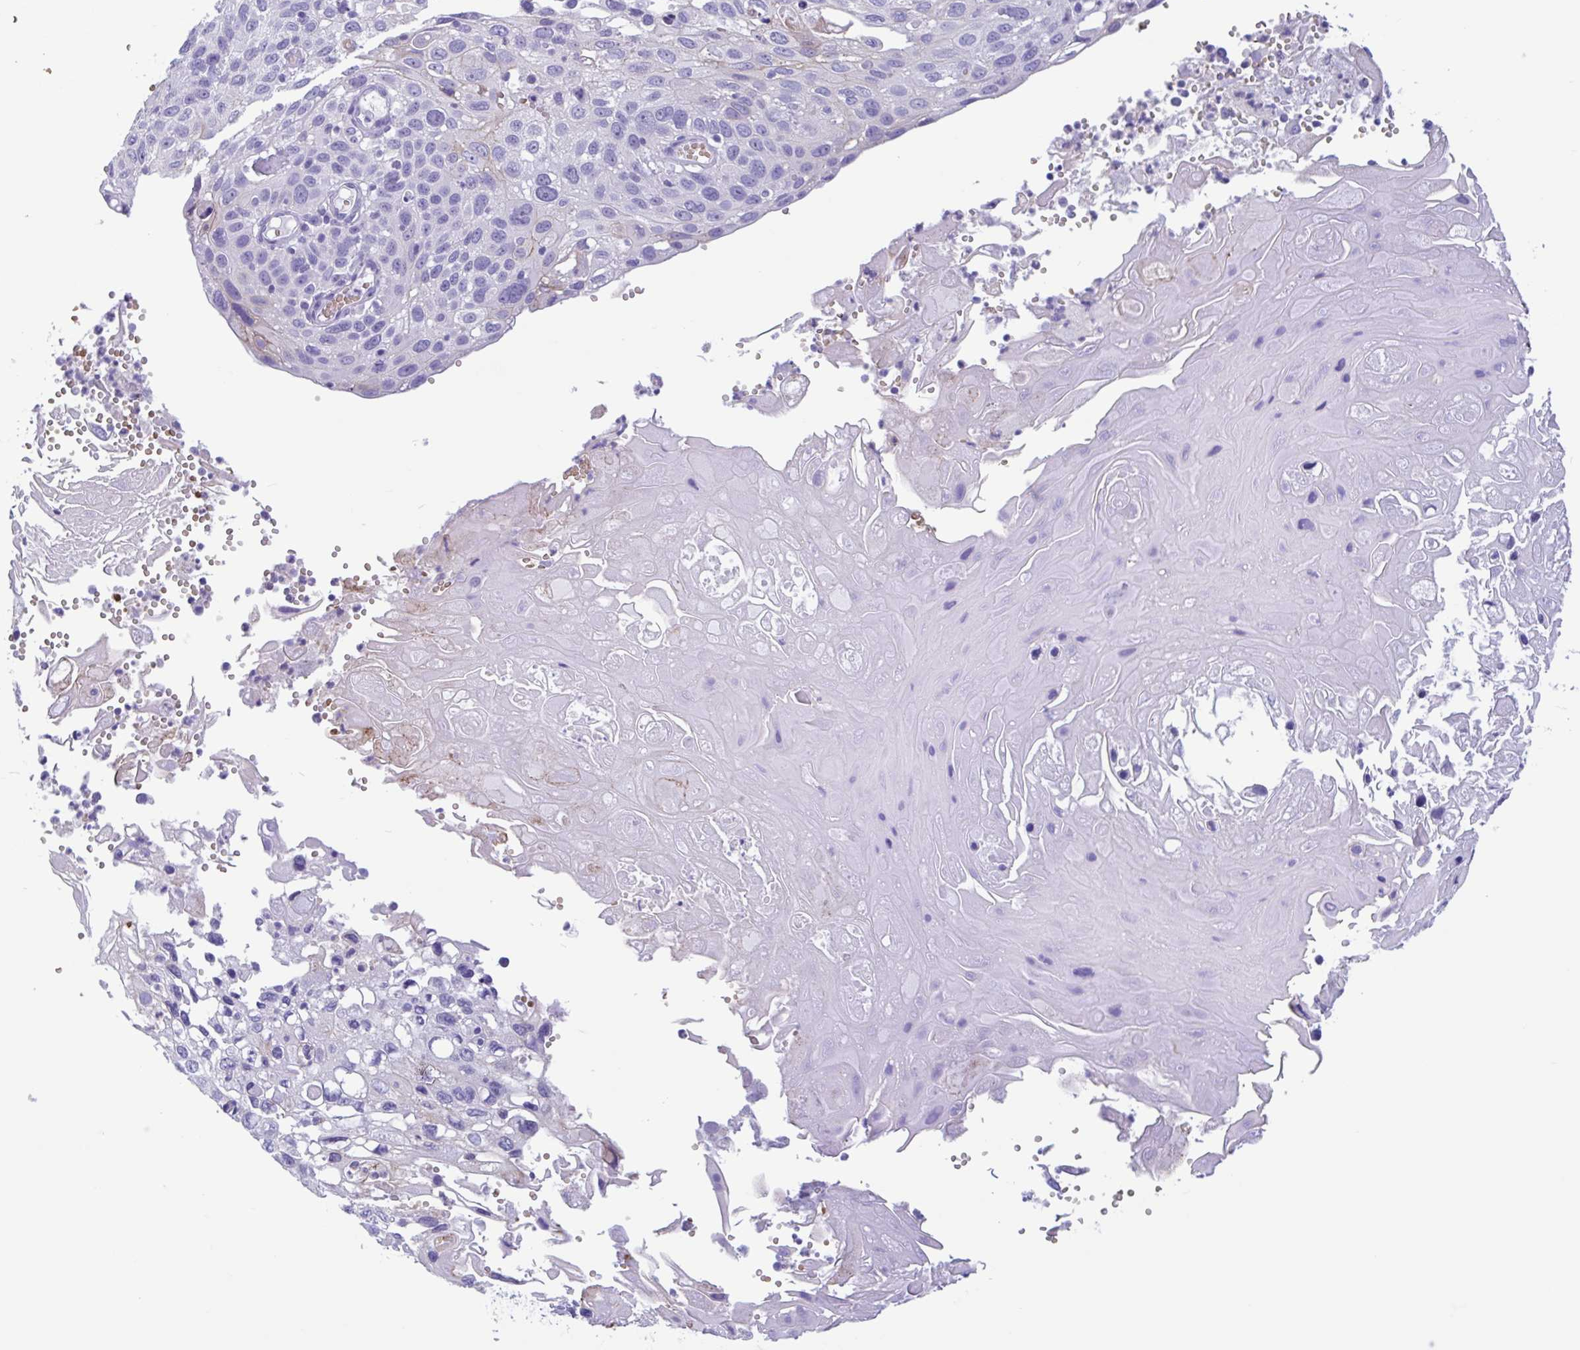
{"staining": {"intensity": "moderate", "quantity": "<25%", "location": "cytoplasmic/membranous"}, "tissue": "cervical cancer", "cell_type": "Tumor cells", "image_type": "cancer", "snomed": [{"axis": "morphology", "description": "Squamous cell carcinoma, NOS"}, {"axis": "topography", "description": "Cervix"}], "caption": "Immunohistochemistry (IHC) photomicrograph of neoplastic tissue: human cervical cancer (squamous cell carcinoma) stained using IHC displays low levels of moderate protein expression localized specifically in the cytoplasmic/membranous of tumor cells, appearing as a cytoplasmic/membranous brown color.", "gene": "TMEM79", "patient": {"sex": "female", "age": 70}}